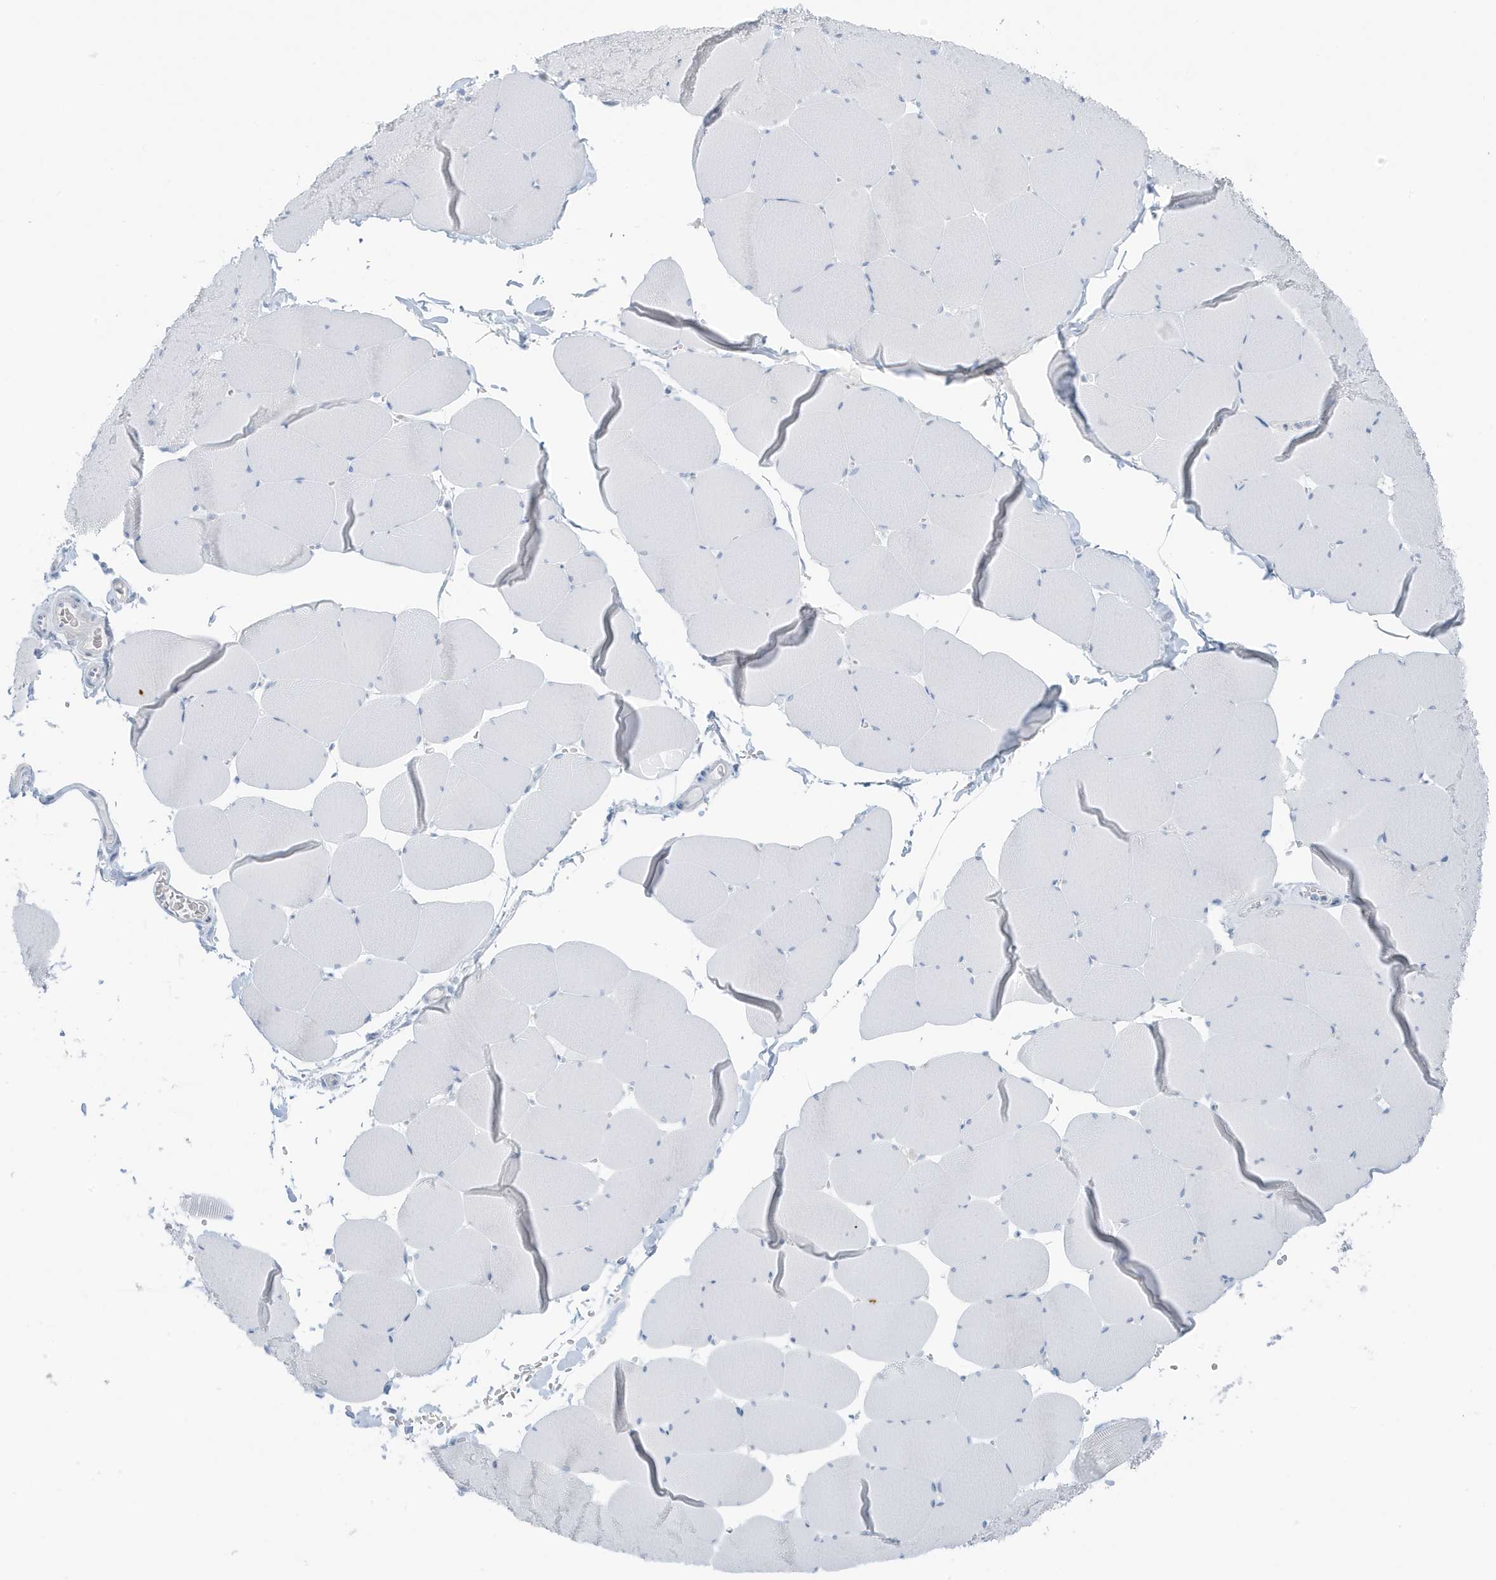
{"staining": {"intensity": "negative", "quantity": "none", "location": "none"}, "tissue": "skeletal muscle", "cell_type": "Myocytes", "image_type": "normal", "snomed": [{"axis": "morphology", "description": "Normal tissue, NOS"}, {"axis": "topography", "description": "Skeletal muscle"}, {"axis": "topography", "description": "Head-Neck"}], "caption": "Immunohistochemical staining of benign human skeletal muscle displays no significant positivity in myocytes.", "gene": "ZFP64", "patient": {"sex": "male", "age": 66}}